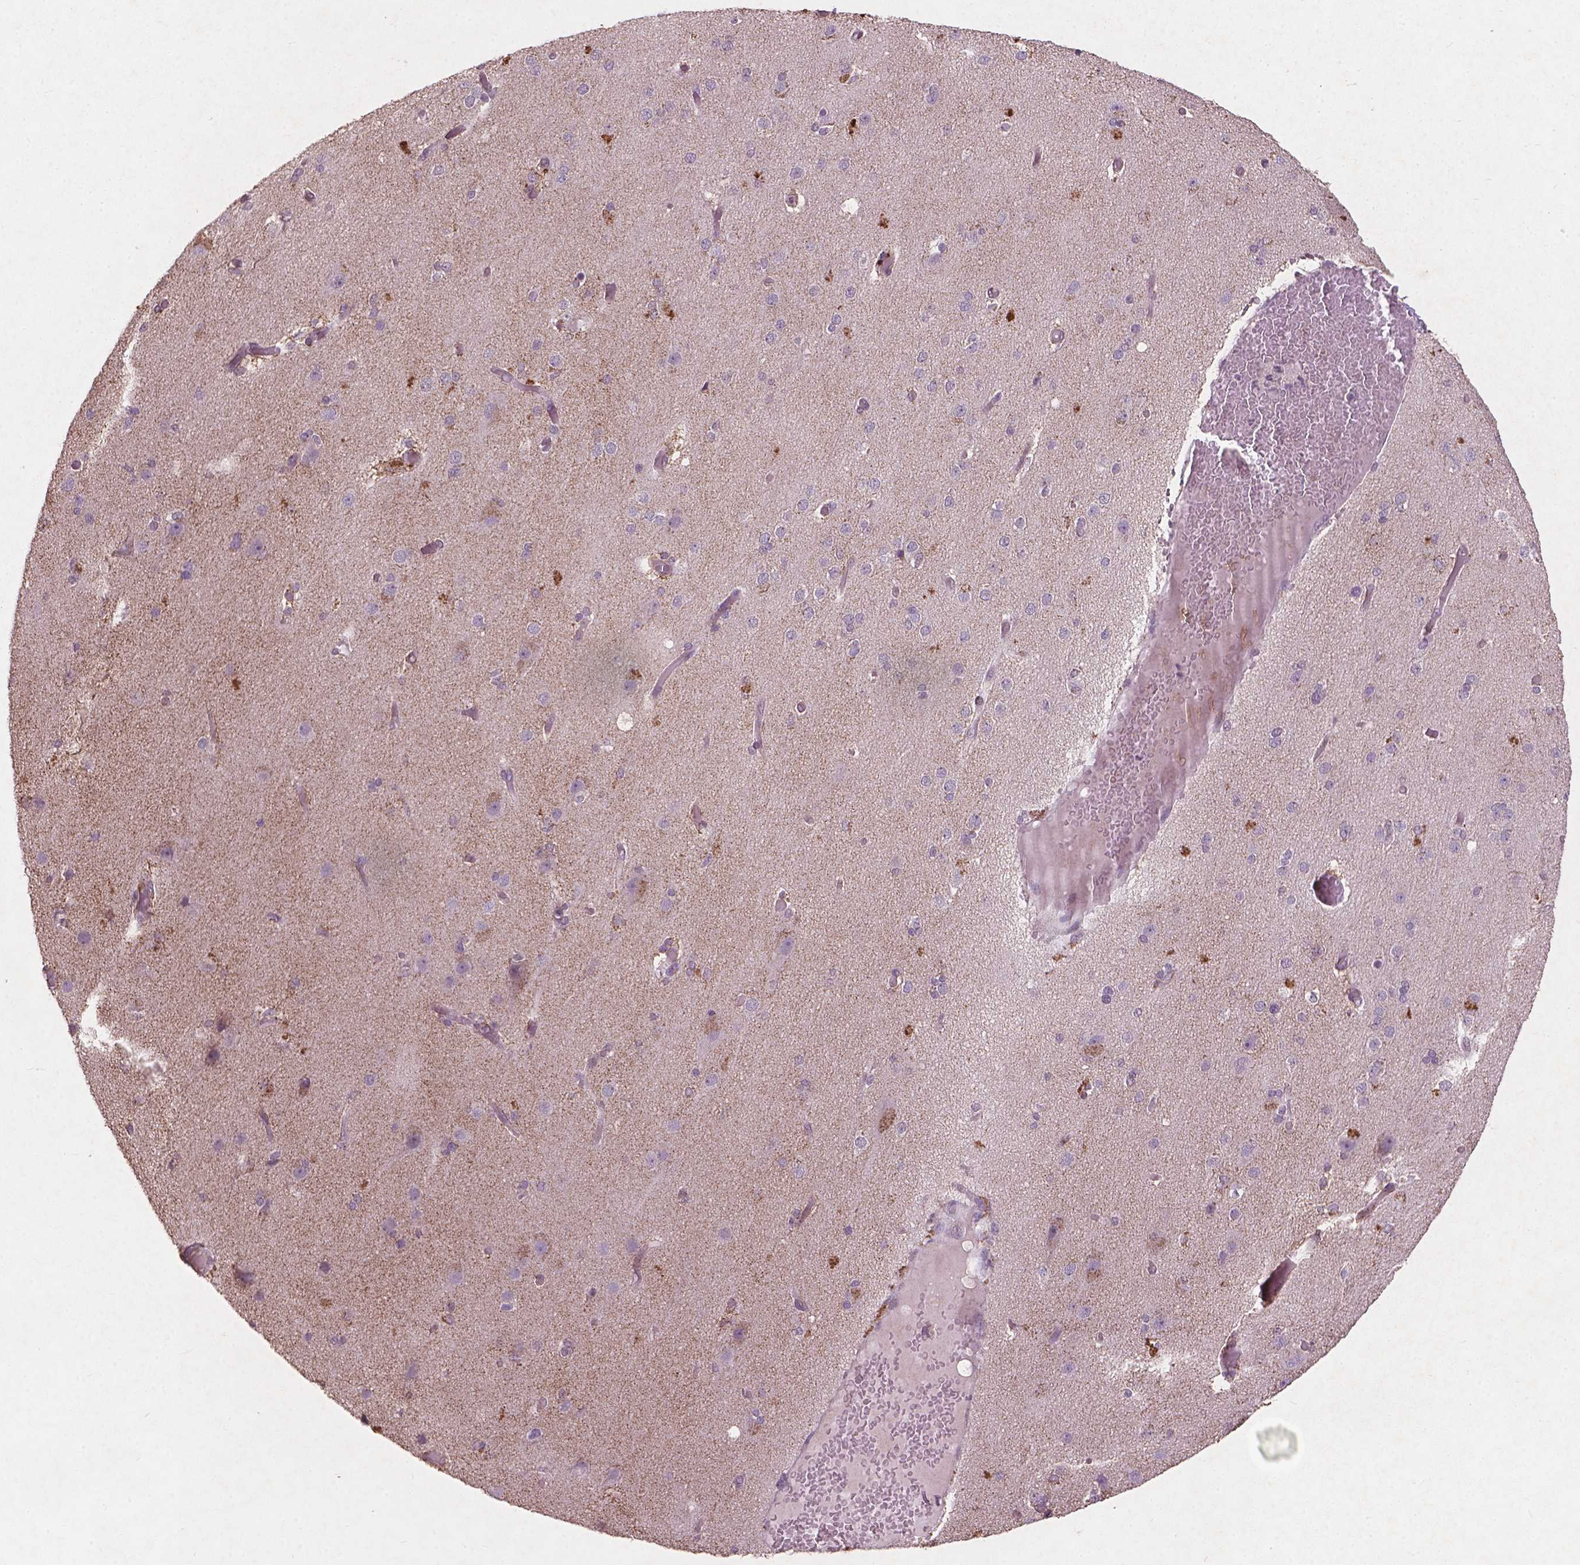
{"staining": {"intensity": "moderate", "quantity": "<25%", "location": "cytoplasmic/membranous"}, "tissue": "cerebral cortex", "cell_type": "Endothelial cells", "image_type": "normal", "snomed": [{"axis": "morphology", "description": "Normal tissue, NOS"}, {"axis": "morphology", "description": "Glioma, malignant, High grade"}, {"axis": "topography", "description": "Cerebral cortex"}], "caption": "IHC histopathology image of unremarkable cerebral cortex stained for a protein (brown), which reveals low levels of moderate cytoplasmic/membranous staining in approximately <25% of endothelial cells.", "gene": "SMAD2", "patient": {"sex": "male", "age": 71}}